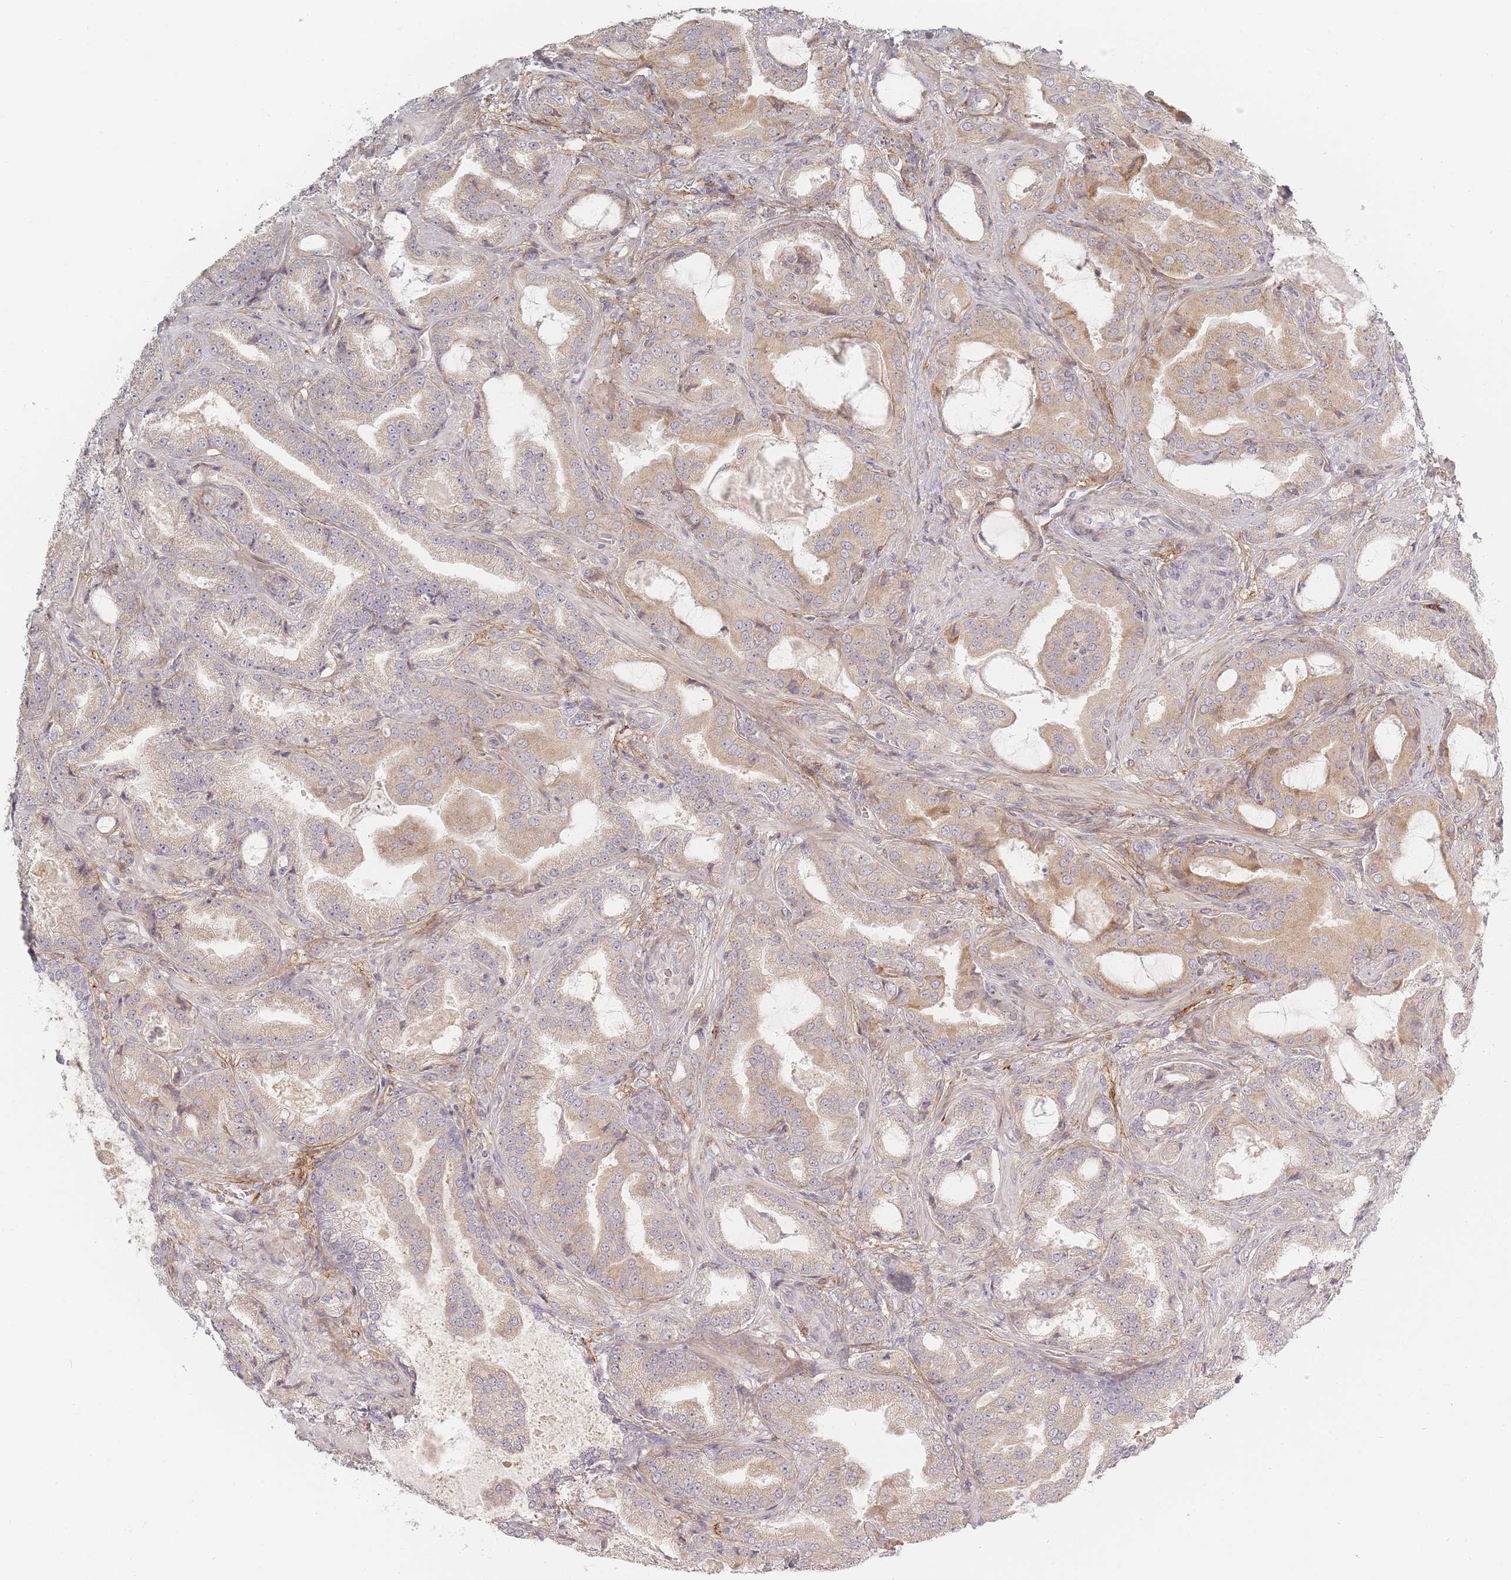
{"staining": {"intensity": "moderate", "quantity": ">75%", "location": "cytoplasmic/membranous"}, "tissue": "prostate cancer", "cell_type": "Tumor cells", "image_type": "cancer", "snomed": [{"axis": "morphology", "description": "Adenocarcinoma, High grade"}, {"axis": "topography", "description": "Prostate"}], "caption": "An image of human prostate high-grade adenocarcinoma stained for a protein exhibits moderate cytoplasmic/membranous brown staining in tumor cells.", "gene": "ZKSCAN7", "patient": {"sex": "male", "age": 68}}